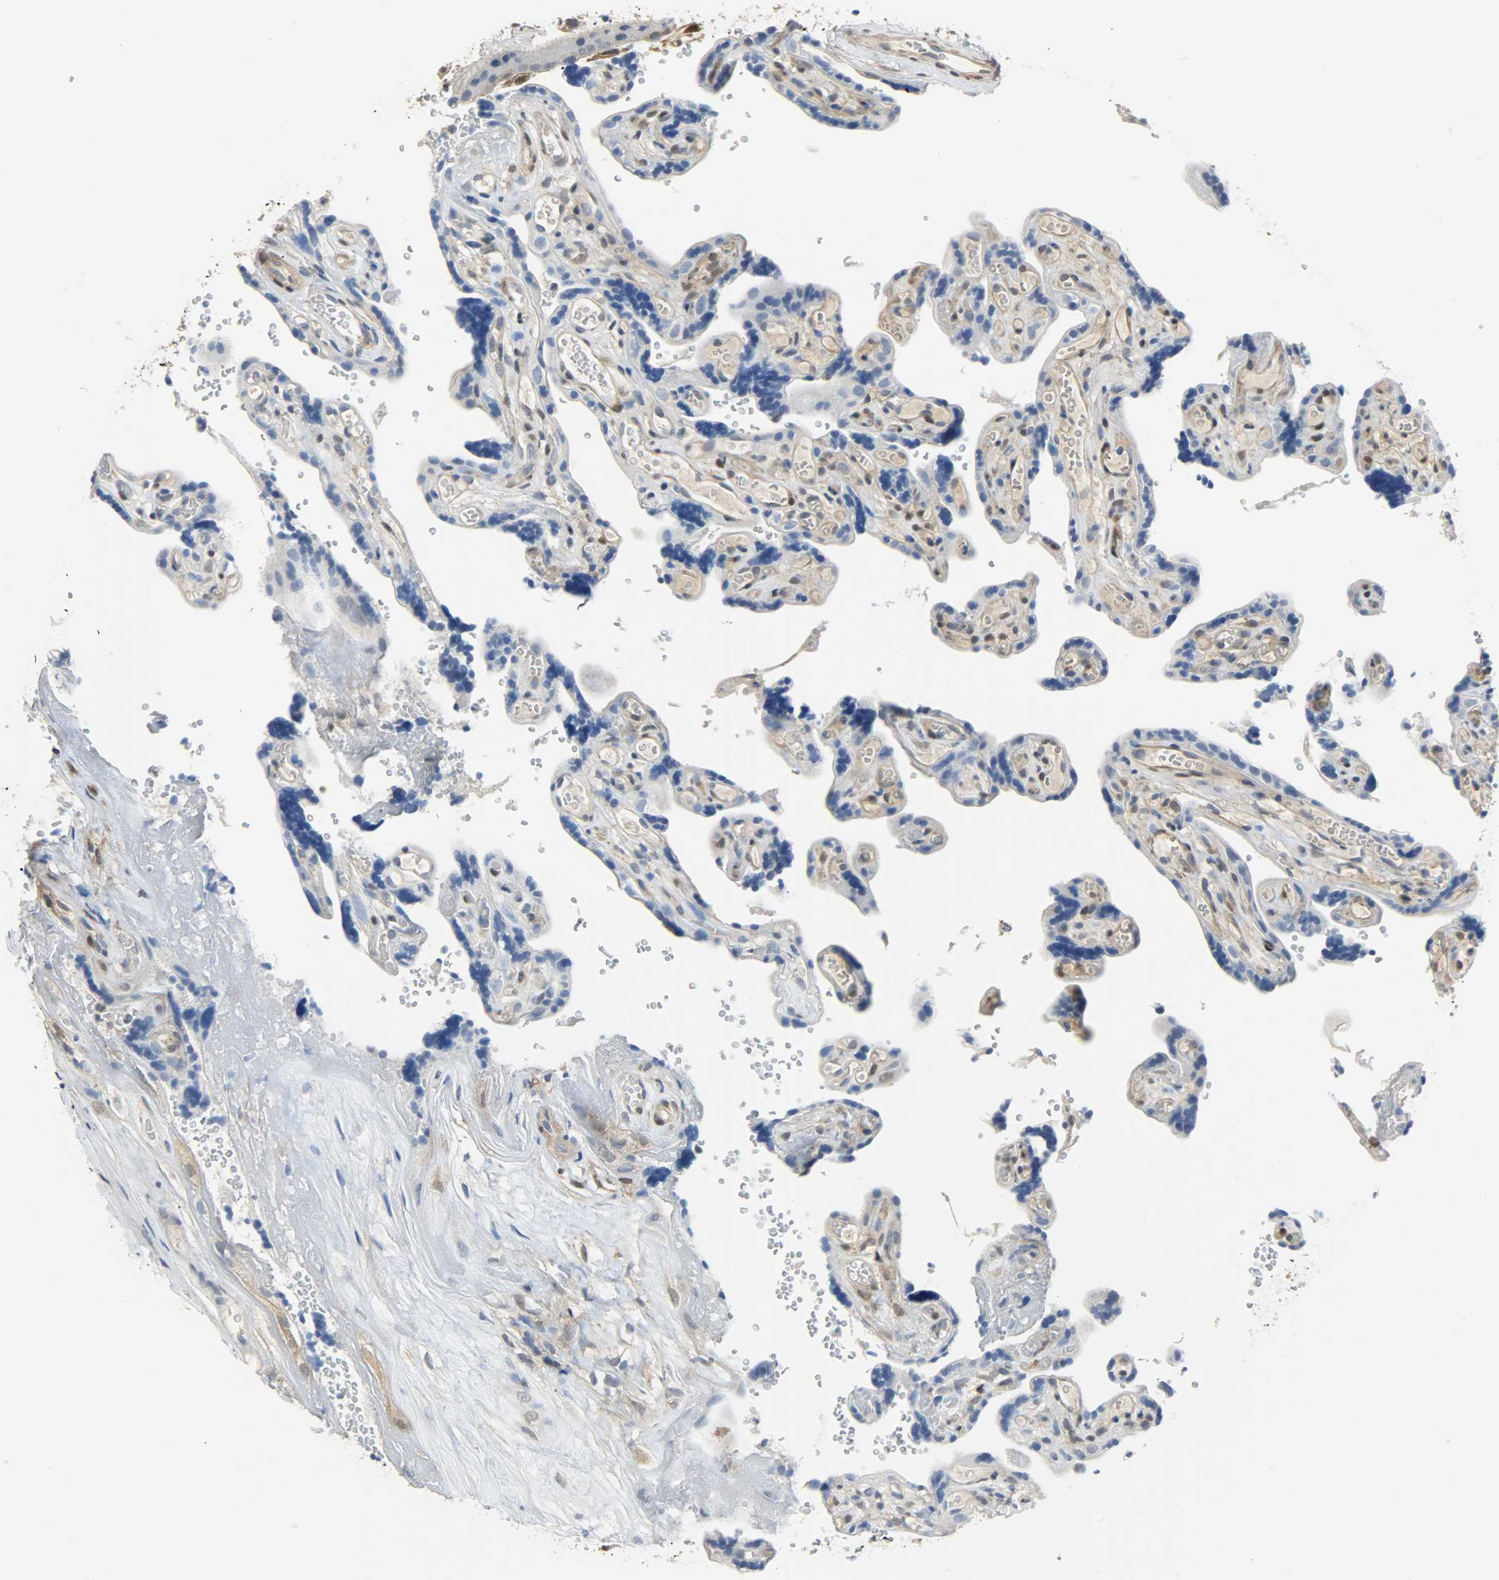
{"staining": {"intensity": "moderate", "quantity": "25%-75%", "location": "cytoplasmic/membranous,nuclear"}, "tissue": "placenta", "cell_type": "Decidual cells", "image_type": "normal", "snomed": [{"axis": "morphology", "description": "Normal tissue, NOS"}, {"axis": "topography", "description": "Placenta"}], "caption": "The immunohistochemical stain shows moderate cytoplasmic/membranous,nuclear staining in decidual cells of benign placenta.", "gene": "EIF4EBP1", "patient": {"sex": "female", "age": 30}}